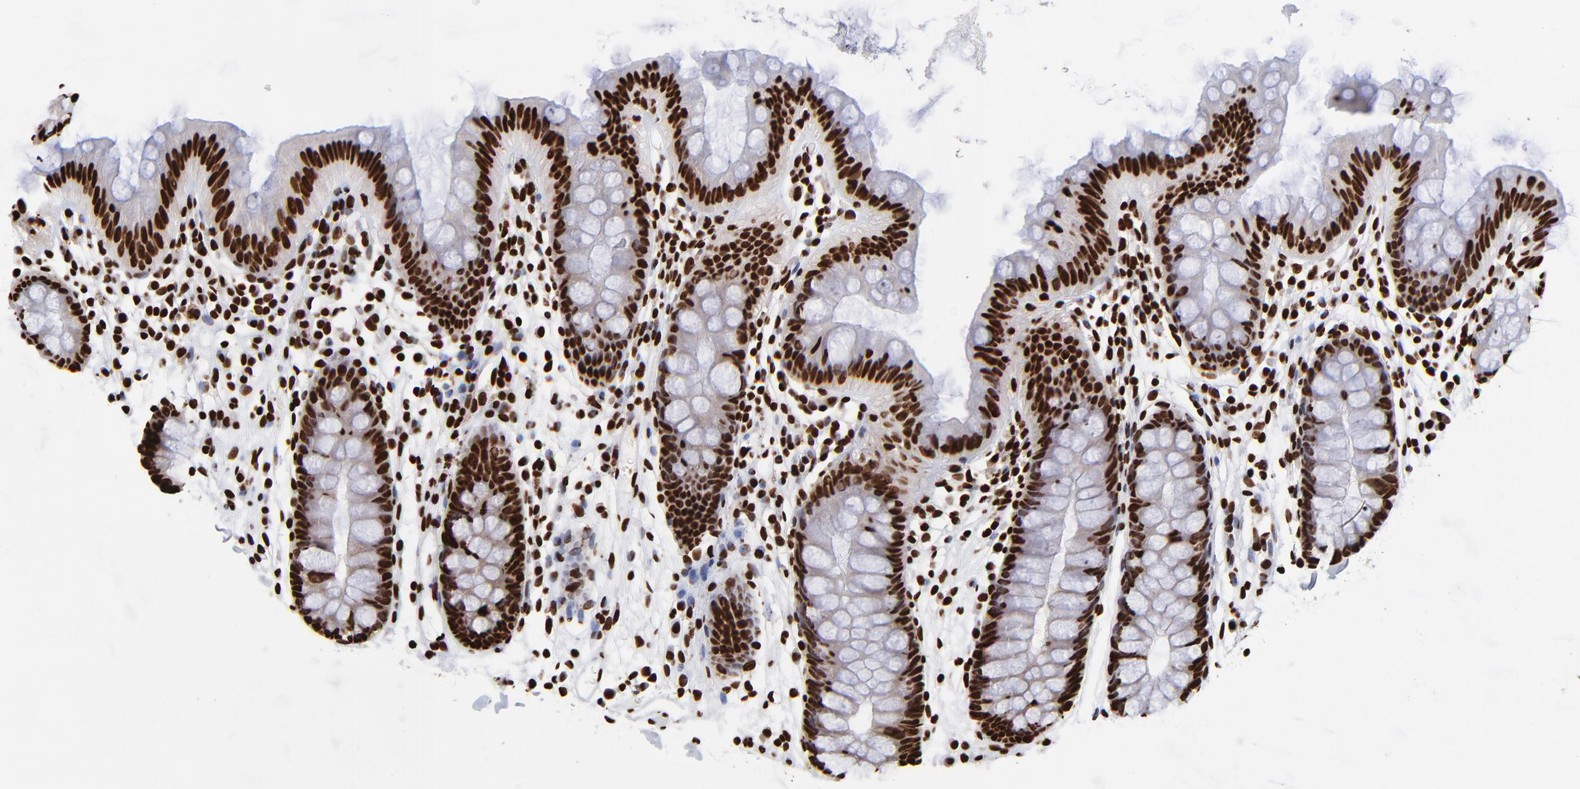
{"staining": {"intensity": "strong", "quantity": ">75%", "location": "nuclear"}, "tissue": "colon", "cell_type": "Endothelial cells", "image_type": "normal", "snomed": [{"axis": "morphology", "description": "Normal tissue, NOS"}, {"axis": "topography", "description": "Smooth muscle"}, {"axis": "topography", "description": "Colon"}], "caption": "Immunohistochemistry of benign colon displays high levels of strong nuclear expression in about >75% of endothelial cells. (brown staining indicates protein expression, while blue staining denotes nuclei).", "gene": "ZNF544", "patient": {"sex": "male", "age": 67}}